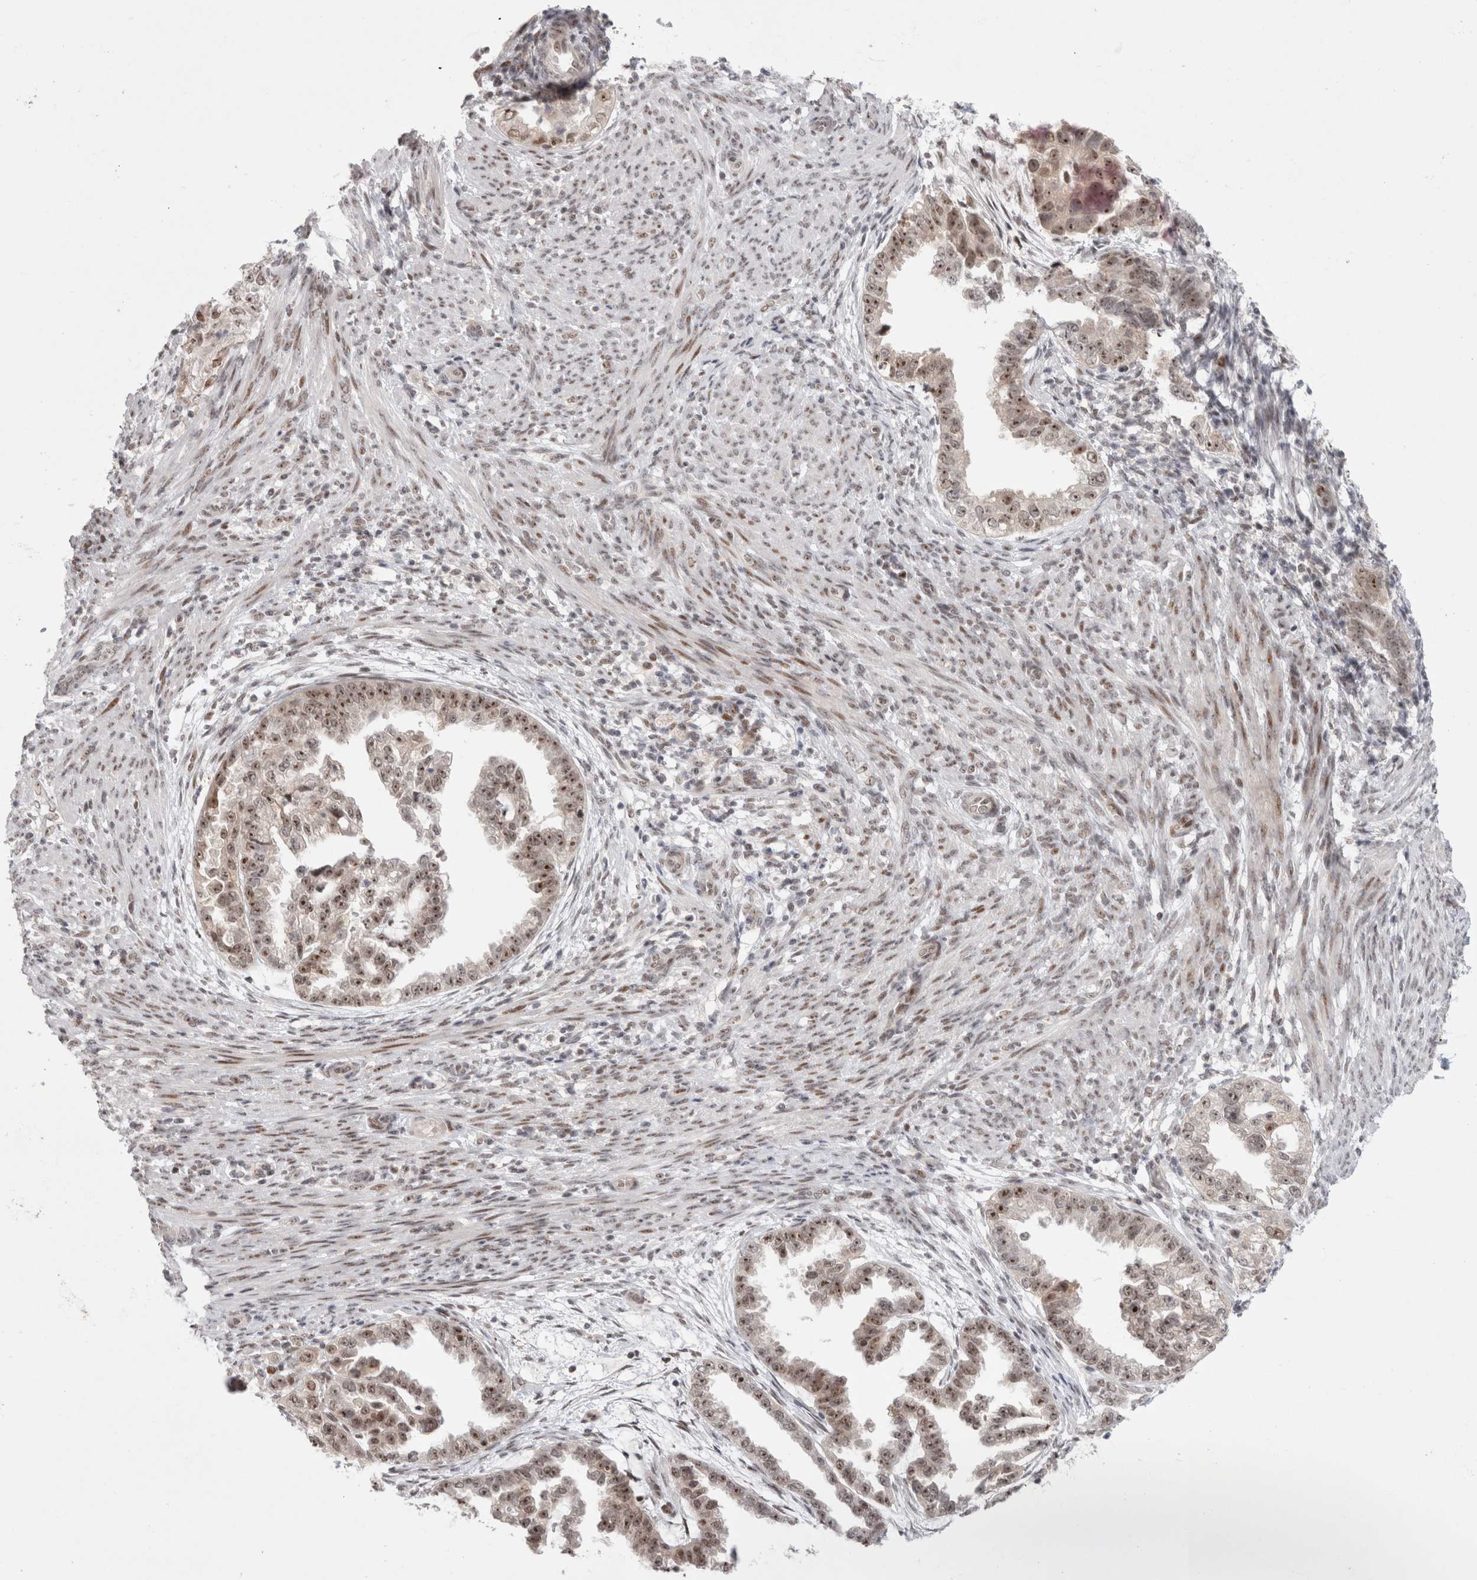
{"staining": {"intensity": "moderate", "quantity": ">75%", "location": "nuclear"}, "tissue": "endometrial cancer", "cell_type": "Tumor cells", "image_type": "cancer", "snomed": [{"axis": "morphology", "description": "Adenocarcinoma, NOS"}, {"axis": "topography", "description": "Endometrium"}], "caption": "A micrograph of endometrial cancer stained for a protein demonstrates moderate nuclear brown staining in tumor cells. The staining was performed using DAB (3,3'-diaminobenzidine) to visualize the protein expression in brown, while the nuclei were stained in blue with hematoxylin (Magnification: 20x).", "gene": "SENP6", "patient": {"sex": "female", "age": 85}}